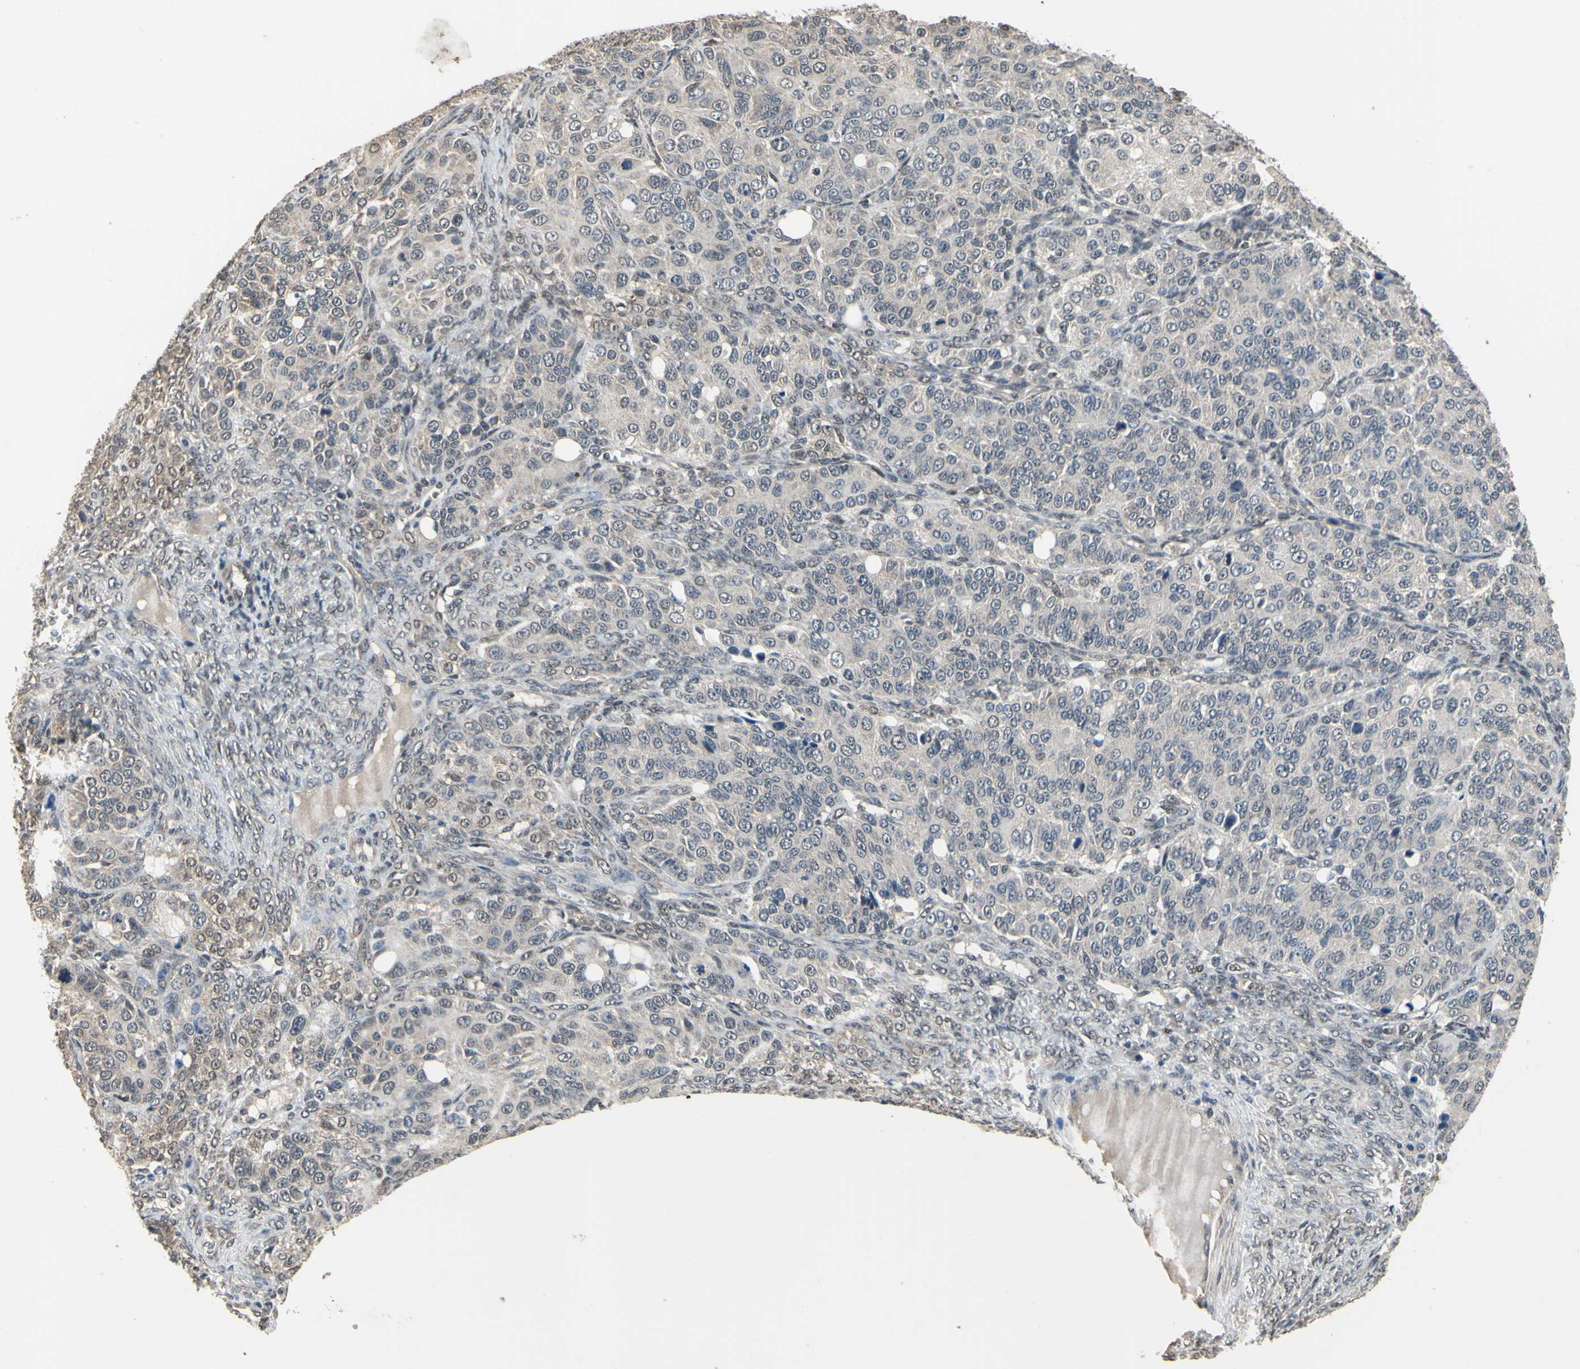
{"staining": {"intensity": "negative", "quantity": "none", "location": "none"}, "tissue": "ovarian cancer", "cell_type": "Tumor cells", "image_type": "cancer", "snomed": [{"axis": "morphology", "description": "Carcinoma, endometroid"}, {"axis": "topography", "description": "Ovary"}], "caption": "High magnification brightfield microscopy of ovarian endometroid carcinoma stained with DAB (brown) and counterstained with hematoxylin (blue): tumor cells show no significant staining. Nuclei are stained in blue.", "gene": "ZNF174", "patient": {"sex": "female", "age": 51}}